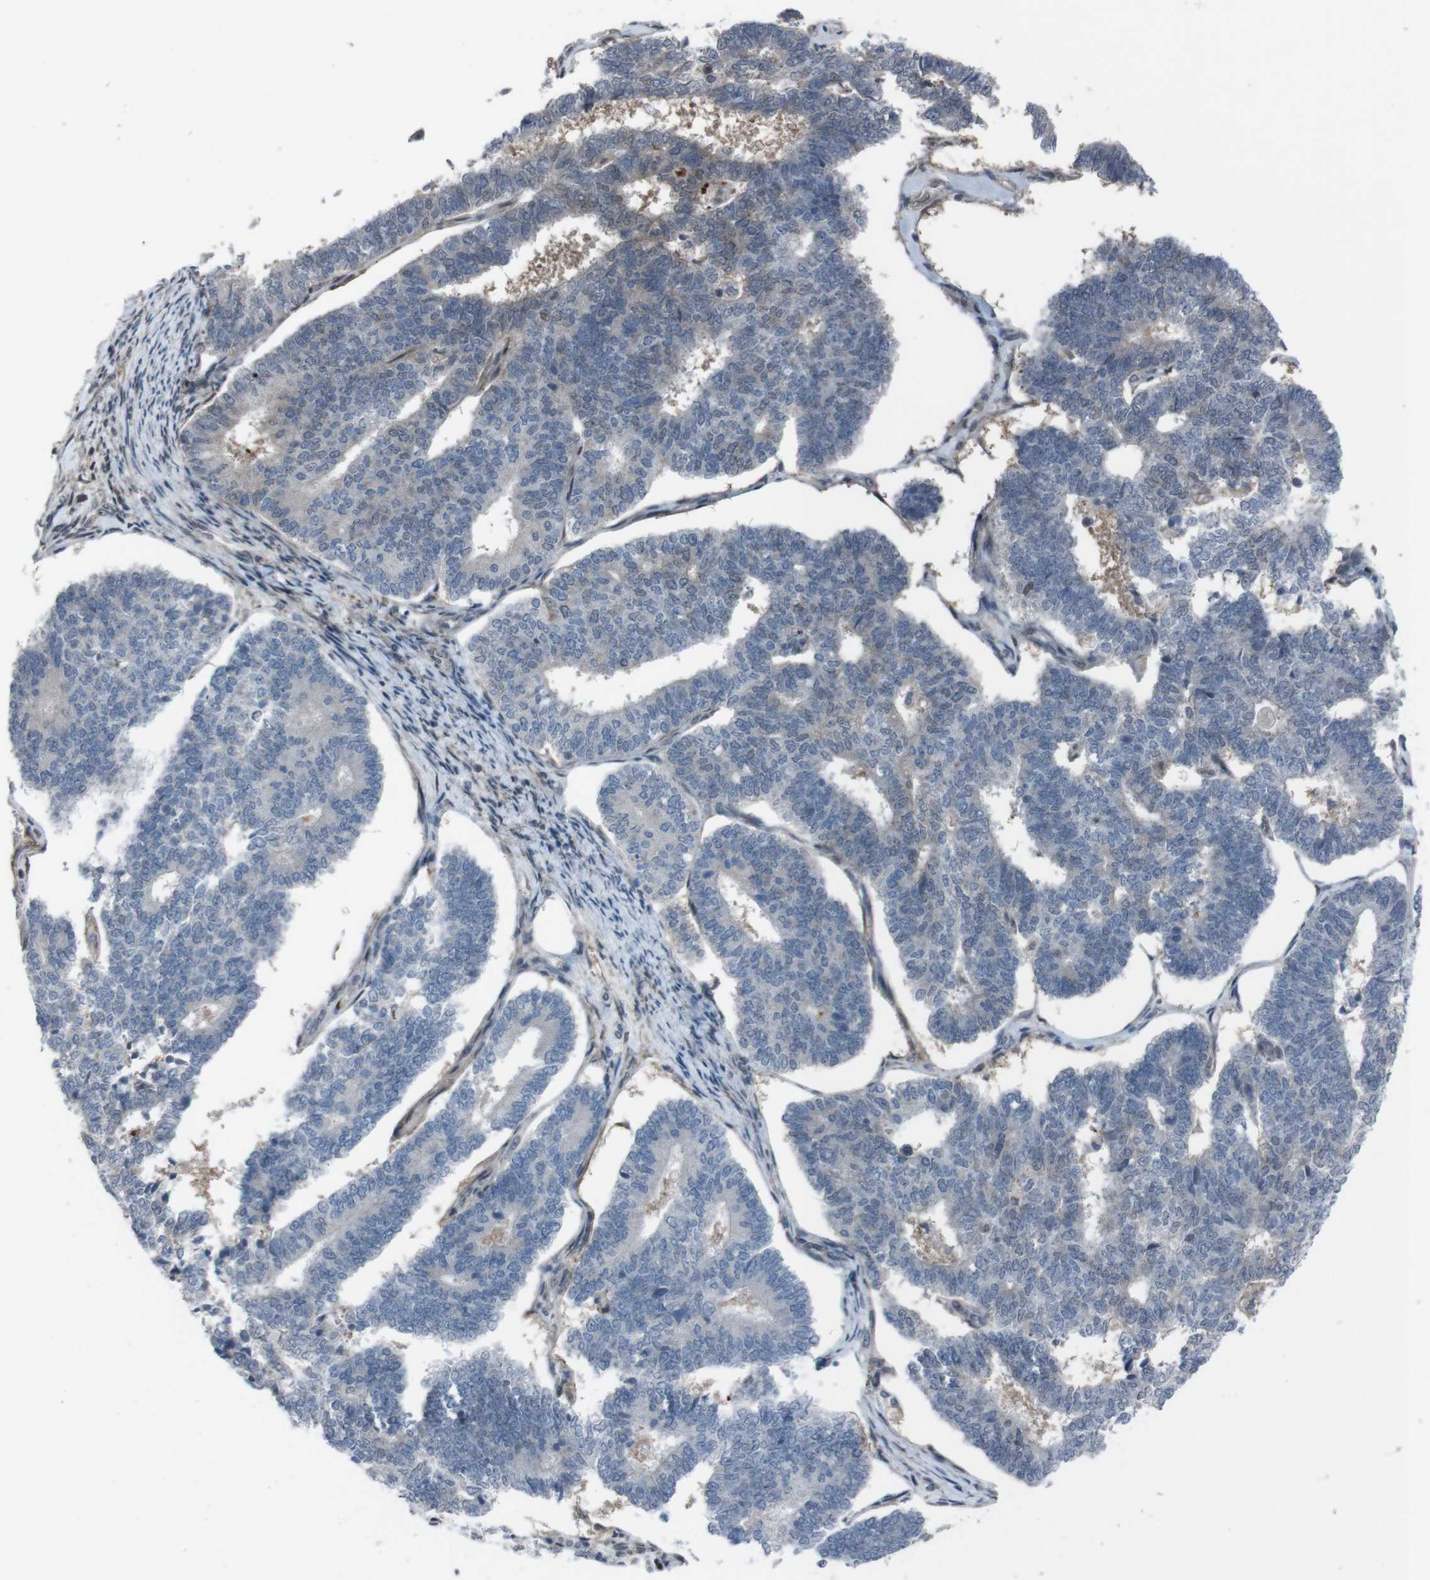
{"staining": {"intensity": "negative", "quantity": "none", "location": "none"}, "tissue": "endometrial cancer", "cell_type": "Tumor cells", "image_type": "cancer", "snomed": [{"axis": "morphology", "description": "Adenocarcinoma, NOS"}, {"axis": "topography", "description": "Endometrium"}], "caption": "There is no significant expression in tumor cells of endometrial adenocarcinoma.", "gene": "SS18L1", "patient": {"sex": "female", "age": 70}}